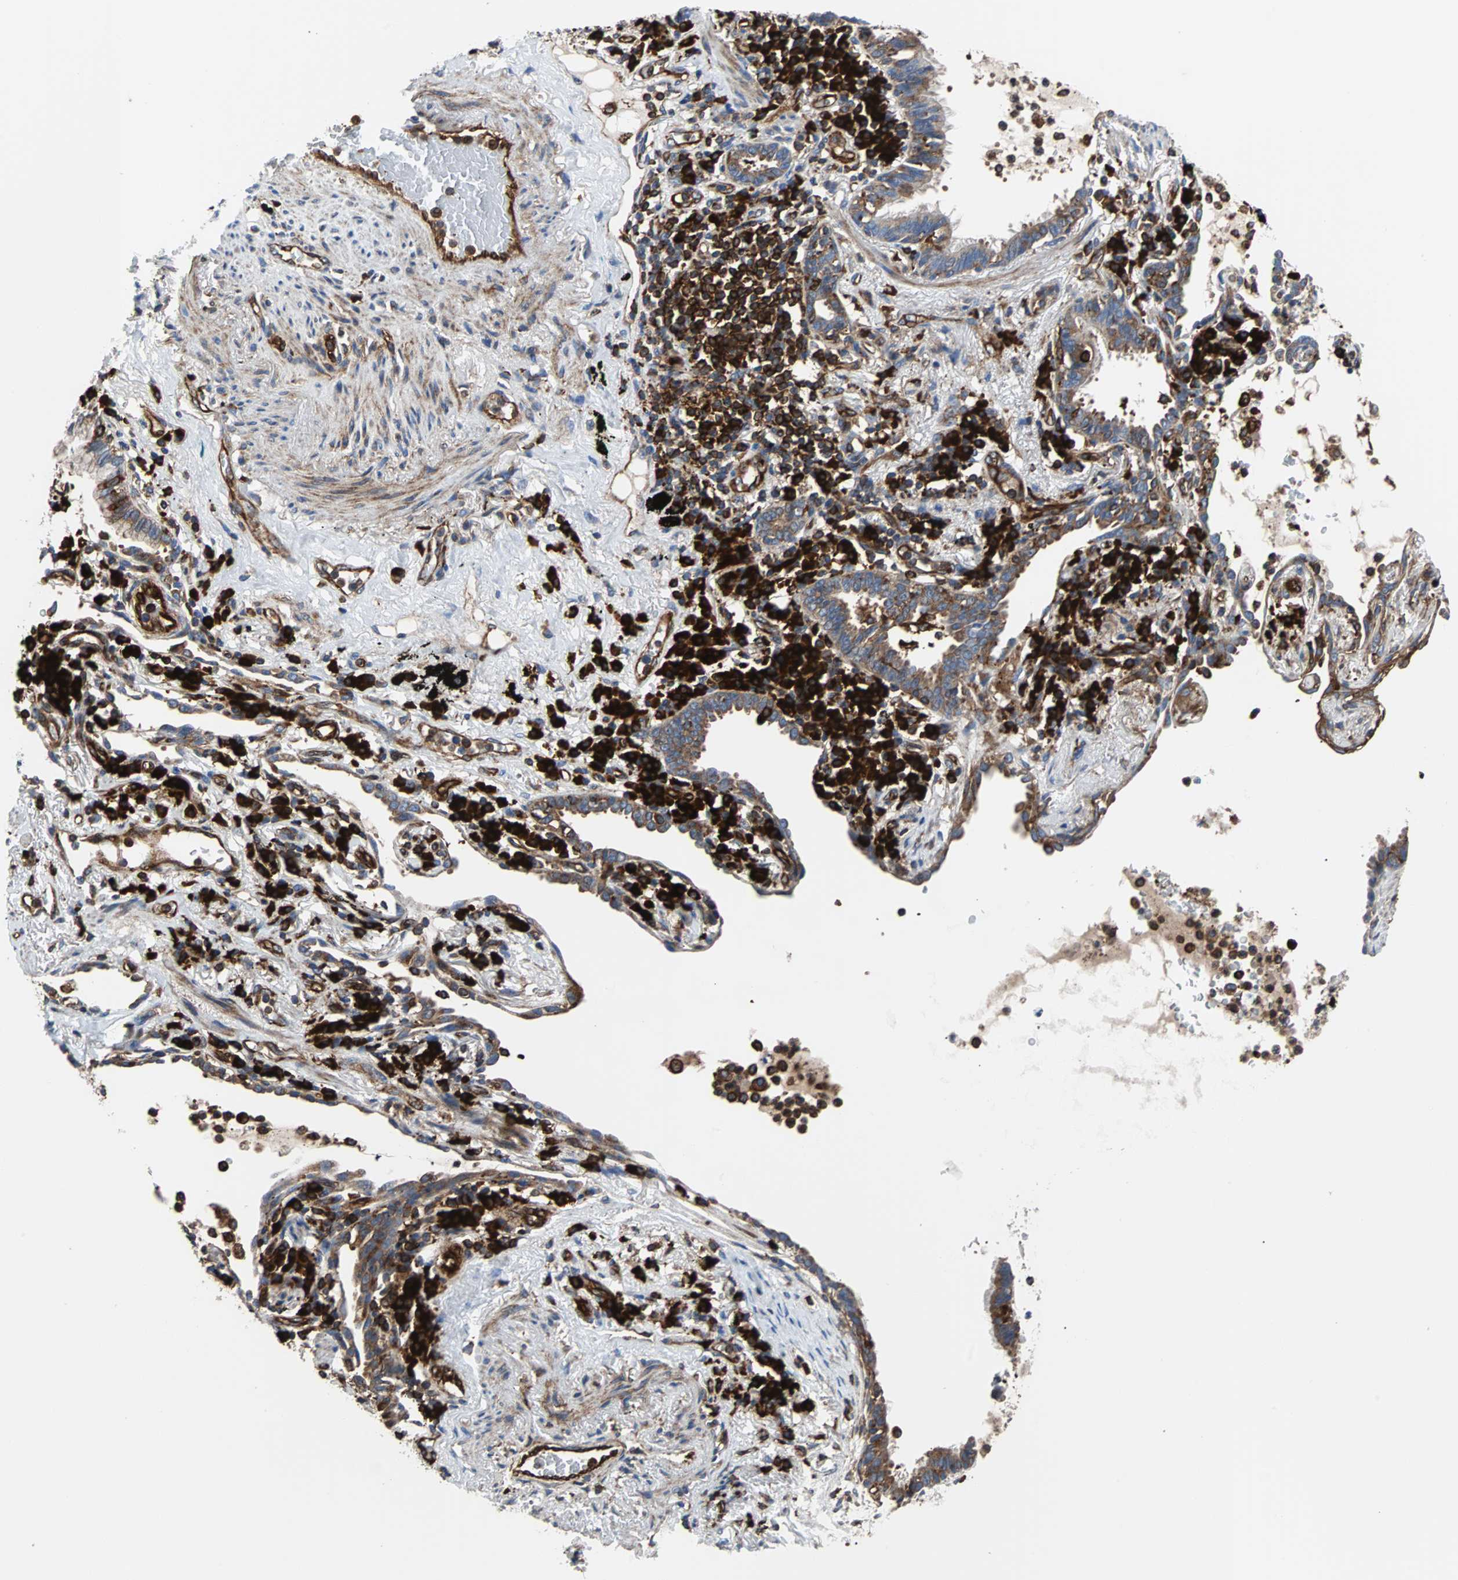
{"staining": {"intensity": "weak", "quantity": ">75%", "location": "cytoplasmic/membranous"}, "tissue": "lung cancer", "cell_type": "Tumor cells", "image_type": "cancer", "snomed": [{"axis": "morphology", "description": "Adenocarcinoma, NOS"}, {"axis": "topography", "description": "Lung"}], "caption": "Lung cancer (adenocarcinoma) stained with immunohistochemistry (IHC) shows weak cytoplasmic/membranous positivity in approximately >75% of tumor cells.", "gene": "PLCG2", "patient": {"sex": "female", "age": 70}}